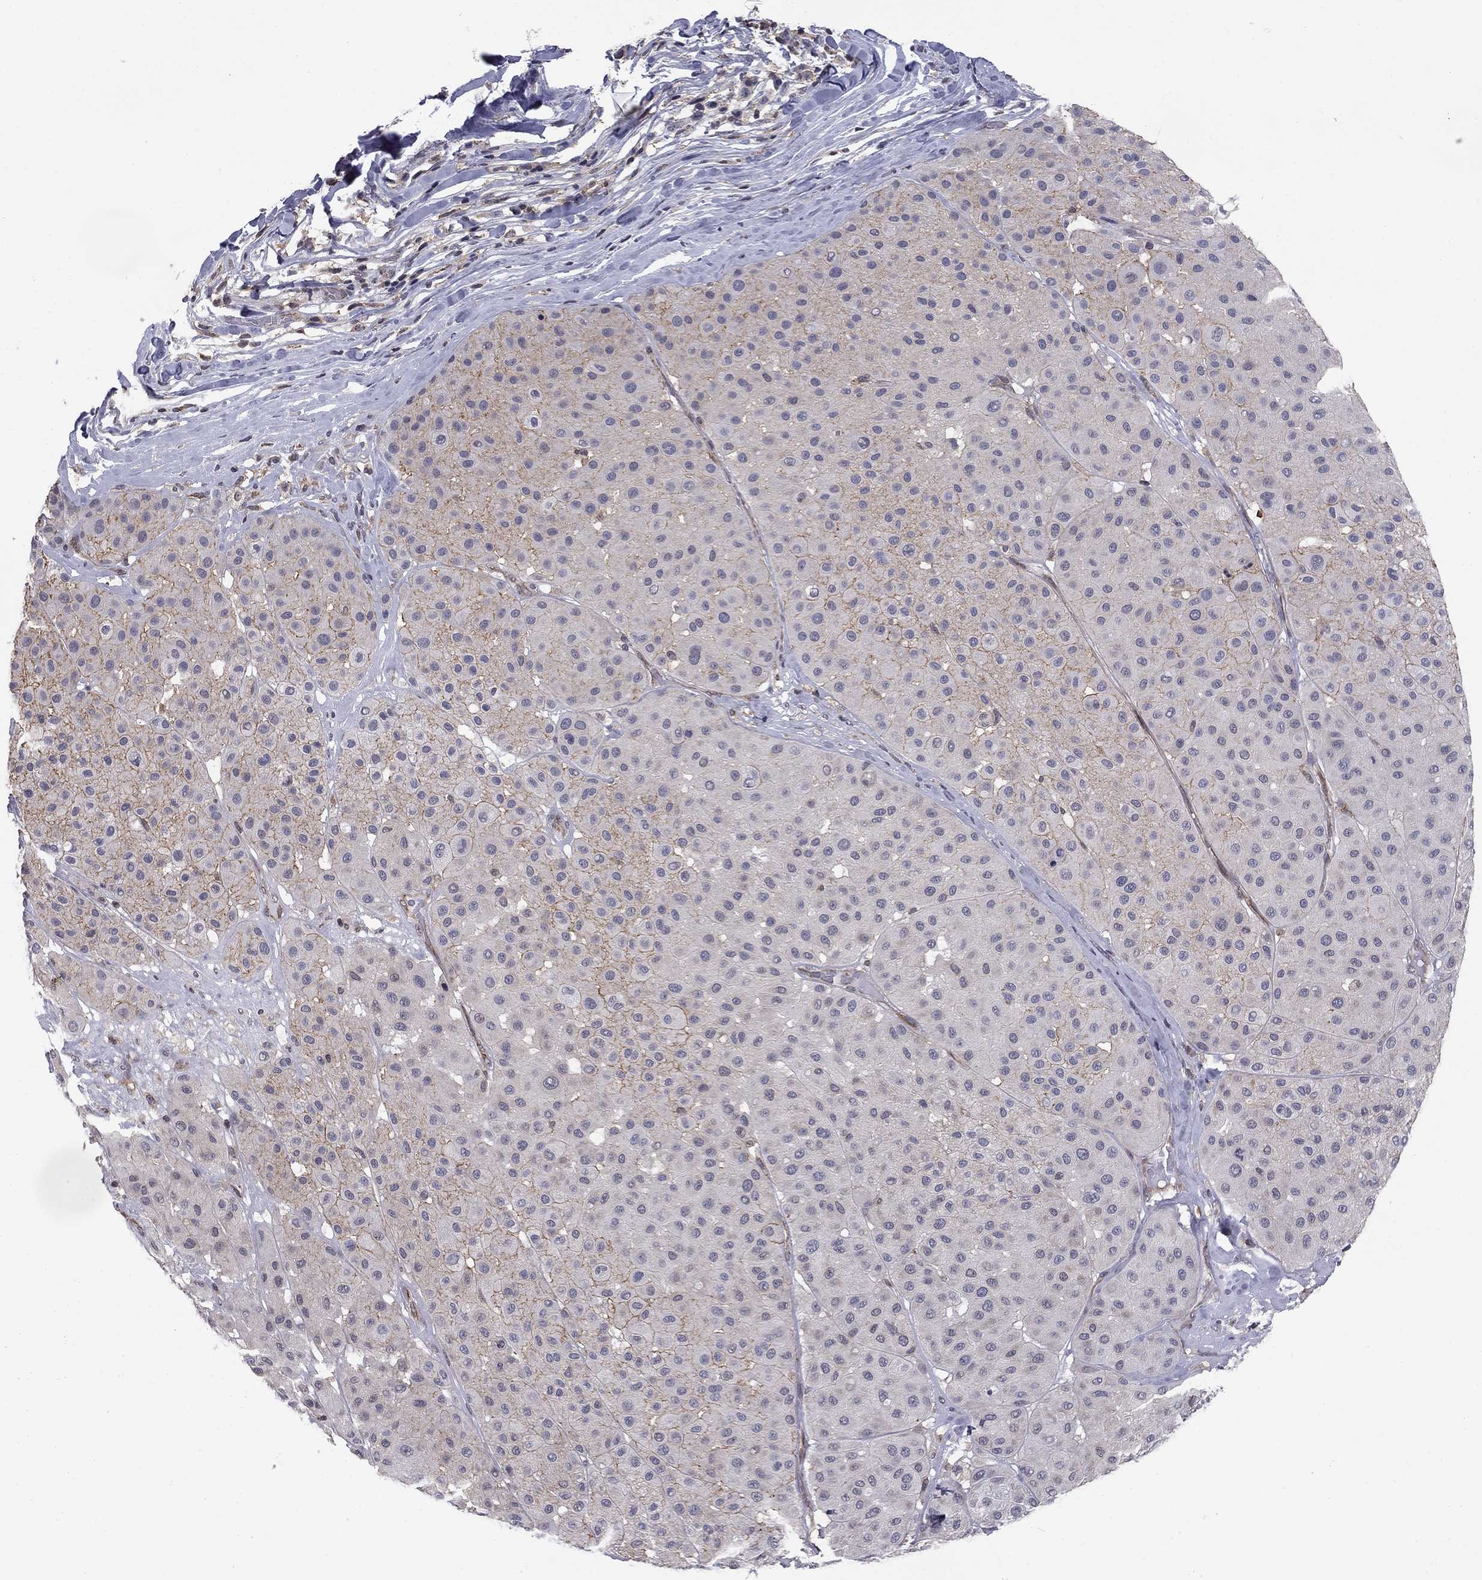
{"staining": {"intensity": "negative", "quantity": "none", "location": "none"}, "tissue": "melanoma", "cell_type": "Tumor cells", "image_type": "cancer", "snomed": [{"axis": "morphology", "description": "Malignant melanoma, Metastatic site"}, {"axis": "topography", "description": "Smooth muscle"}], "caption": "Immunohistochemistry (IHC) image of neoplastic tissue: human malignant melanoma (metastatic site) stained with DAB reveals no significant protein staining in tumor cells.", "gene": "PLCB2", "patient": {"sex": "male", "age": 41}}